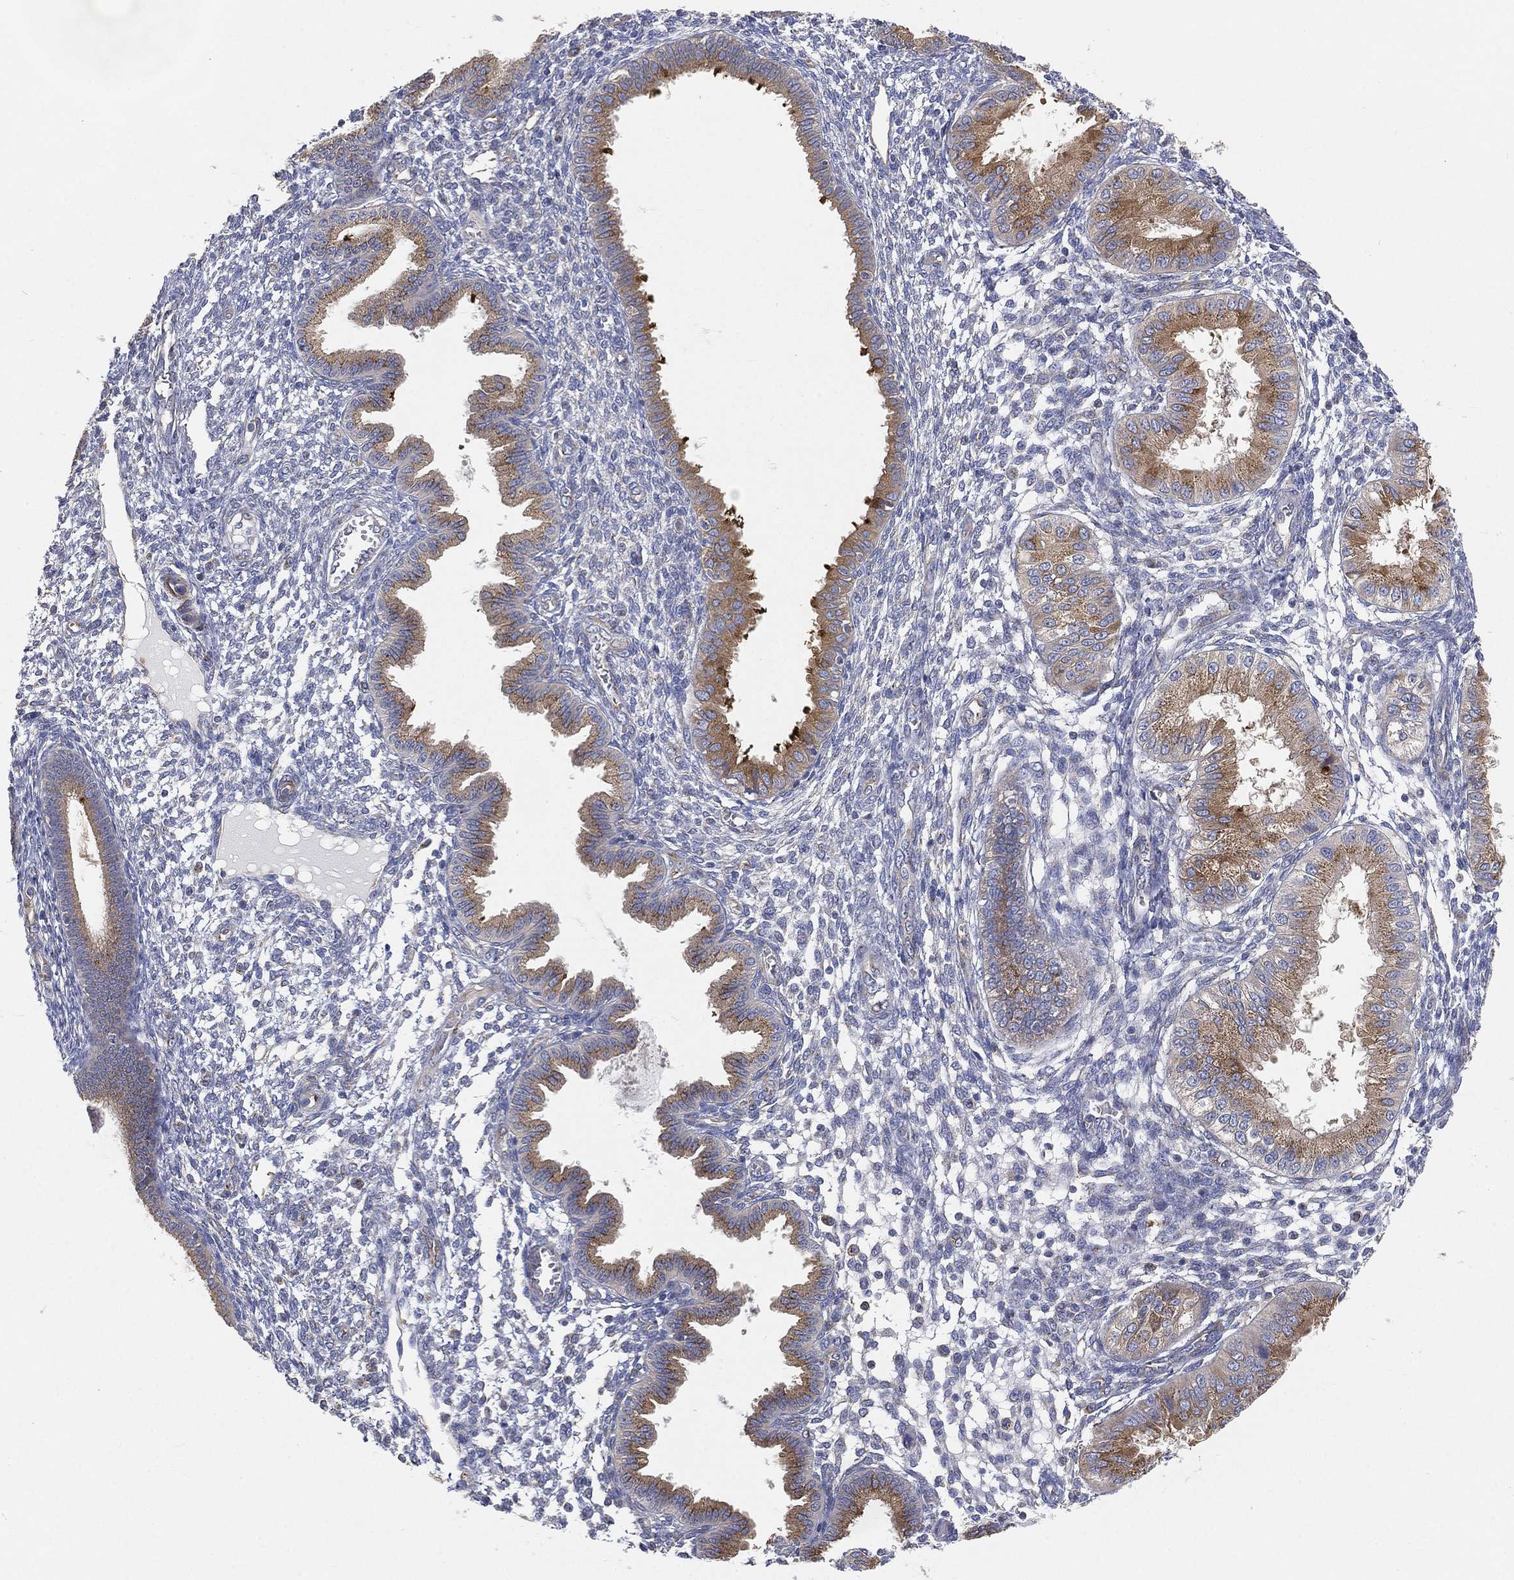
{"staining": {"intensity": "moderate", "quantity": "25%-75%", "location": "cytoplasmic/membranous"}, "tissue": "endometrium", "cell_type": "Glandular cells", "image_type": "normal", "snomed": [{"axis": "morphology", "description": "Normal tissue, NOS"}, {"axis": "topography", "description": "Endometrium"}], "caption": "Moderate cytoplasmic/membranous protein expression is seen in about 25%-75% of glandular cells in endometrium. Immunohistochemistry stains the protein in brown and the nuclei are stained blue.", "gene": "TMEM25", "patient": {"sex": "female", "age": 43}}